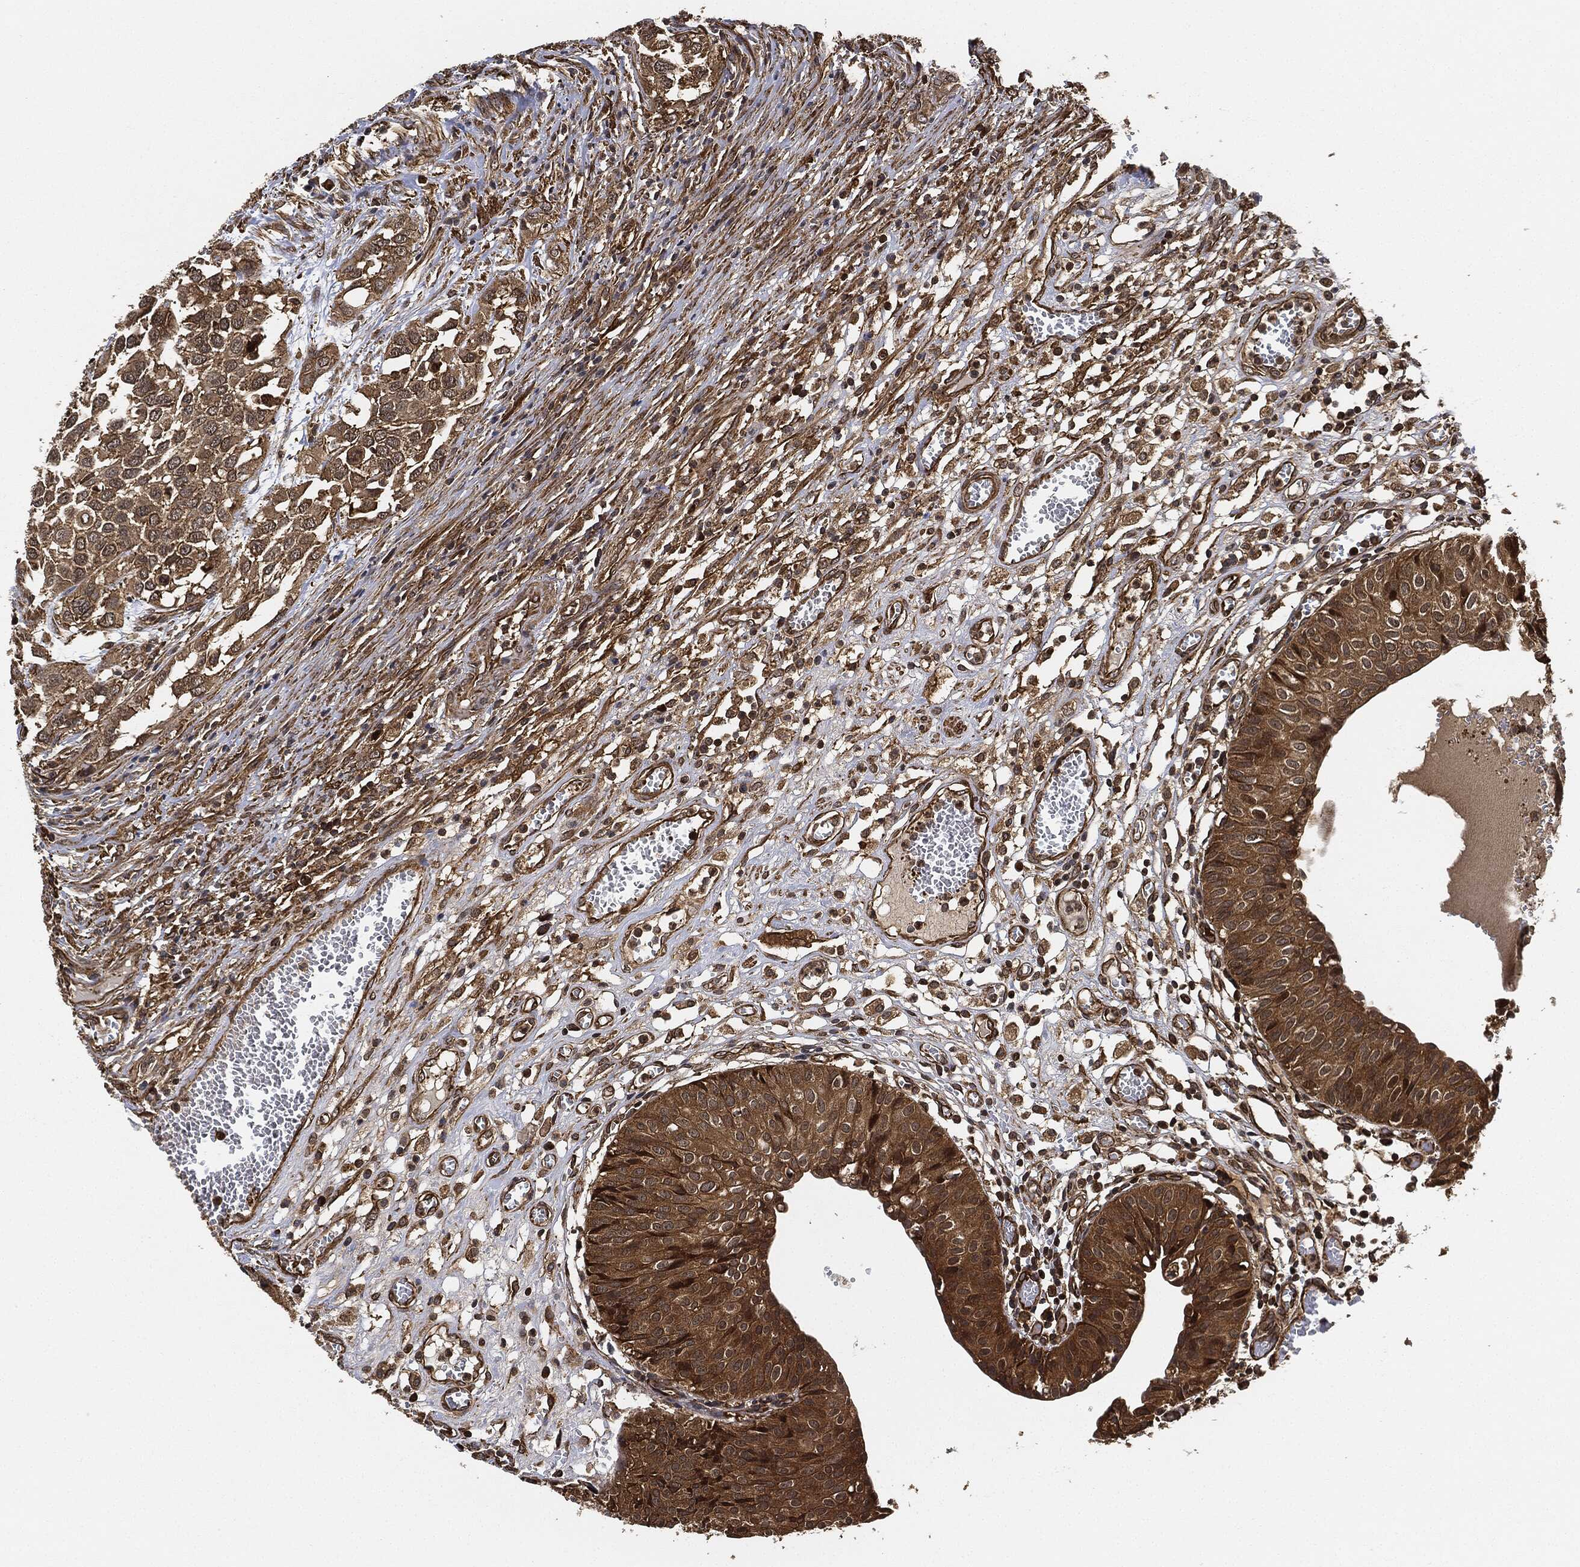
{"staining": {"intensity": "strong", "quantity": ">75%", "location": "cytoplasmic/membranous"}, "tissue": "urinary bladder", "cell_type": "Urothelial cells", "image_type": "normal", "snomed": [{"axis": "morphology", "description": "Normal tissue, NOS"}, {"axis": "morphology", "description": "Urothelial carcinoma, NOS"}, {"axis": "morphology", "description": "Urothelial carcinoma, High grade"}, {"axis": "topography", "description": "Urinary bladder"}], "caption": "Urinary bladder stained with immunohistochemistry (IHC) displays strong cytoplasmic/membranous positivity in about >75% of urothelial cells. Using DAB (brown) and hematoxylin (blue) stains, captured at high magnification using brightfield microscopy.", "gene": "CEP290", "patient": {"sex": "male", "age": 57}}